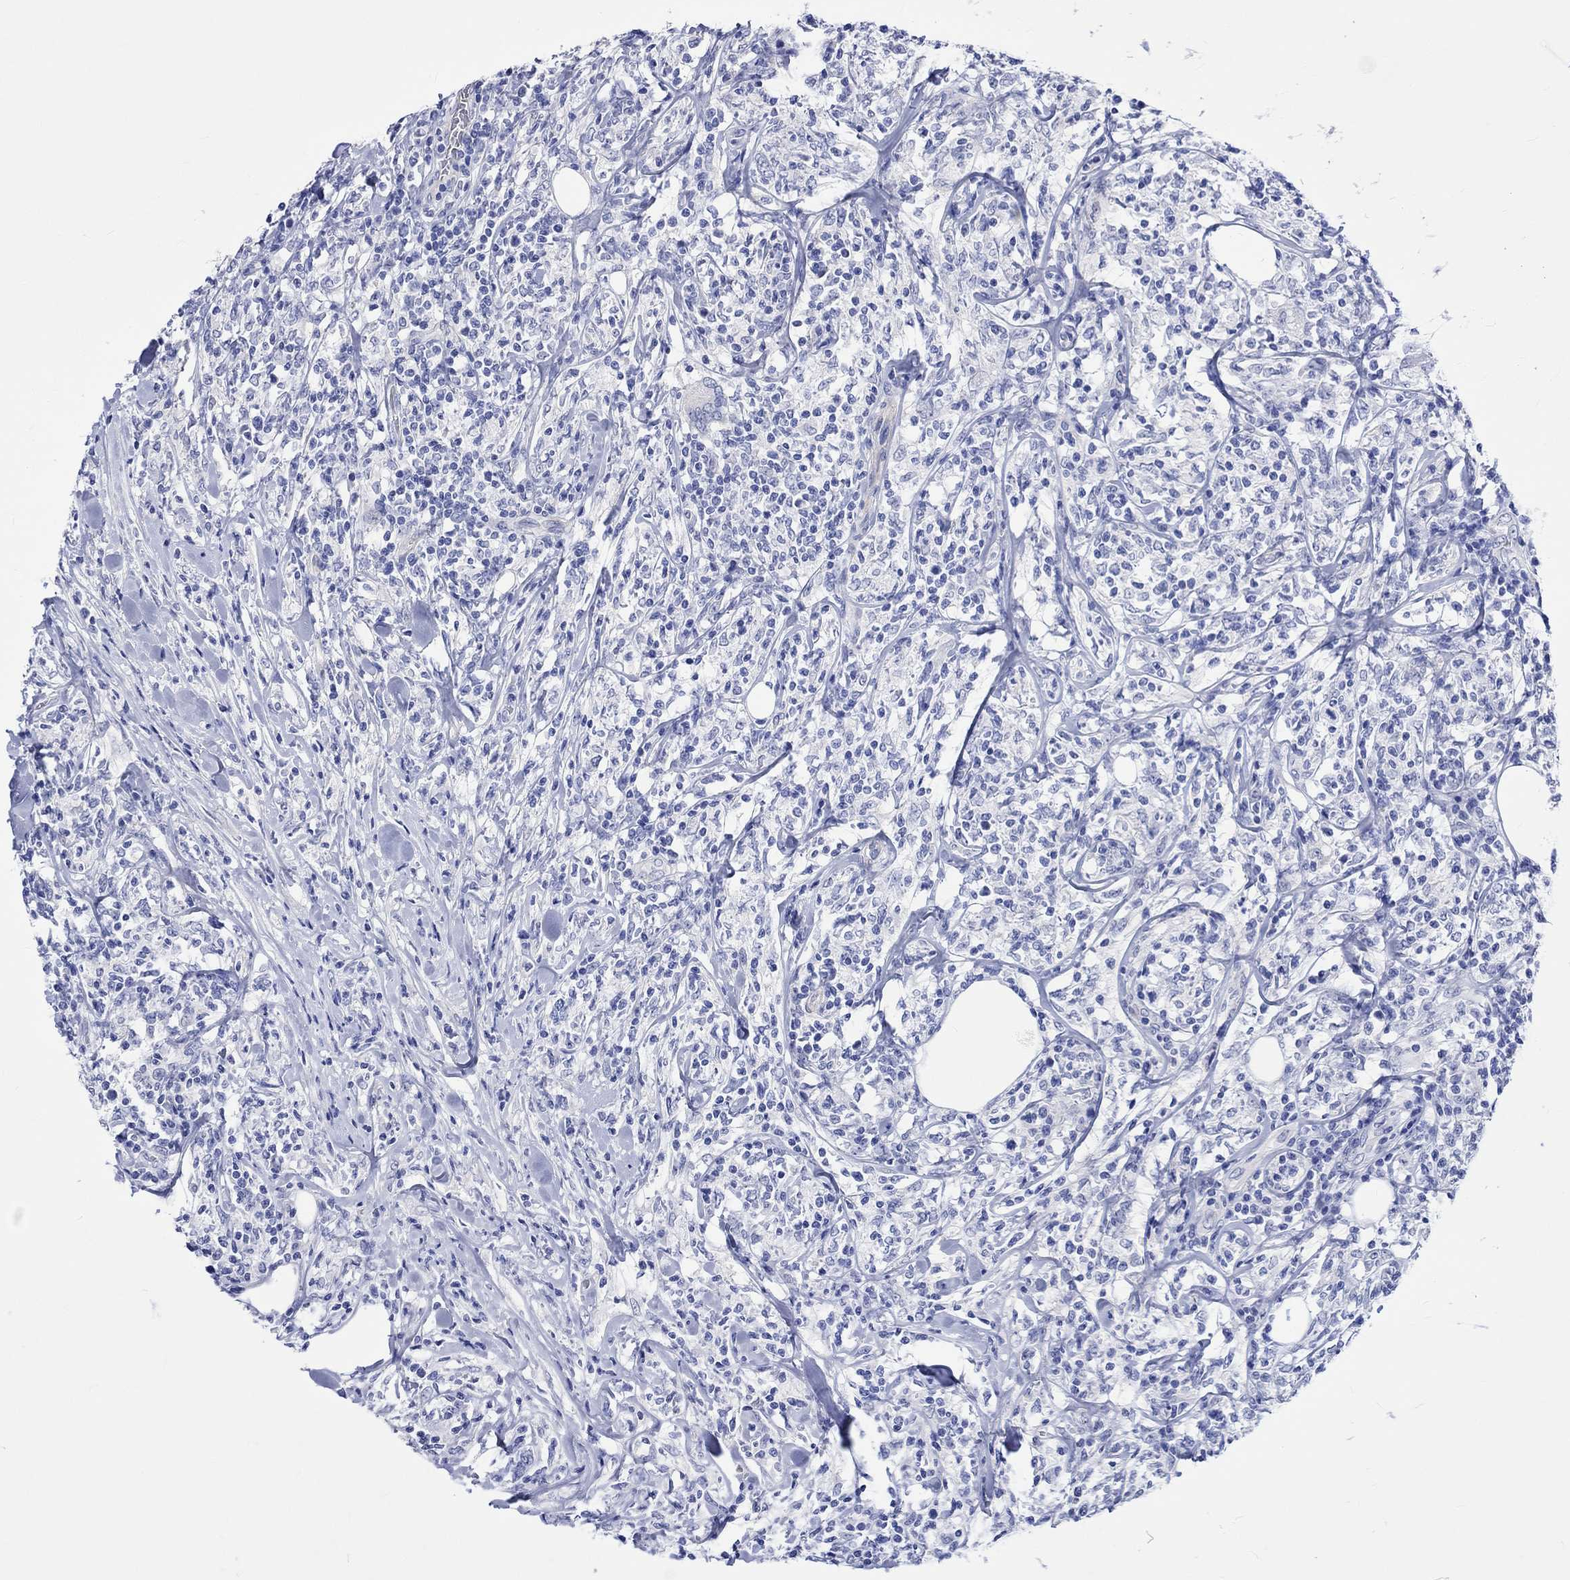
{"staining": {"intensity": "negative", "quantity": "none", "location": "none"}, "tissue": "lymphoma", "cell_type": "Tumor cells", "image_type": "cancer", "snomed": [{"axis": "morphology", "description": "Malignant lymphoma, non-Hodgkin's type, High grade"}, {"axis": "topography", "description": "Lymph node"}], "caption": "Immunohistochemistry (IHC) photomicrograph of neoplastic tissue: lymphoma stained with DAB demonstrates no significant protein expression in tumor cells.", "gene": "HARBI1", "patient": {"sex": "female", "age": 84}}